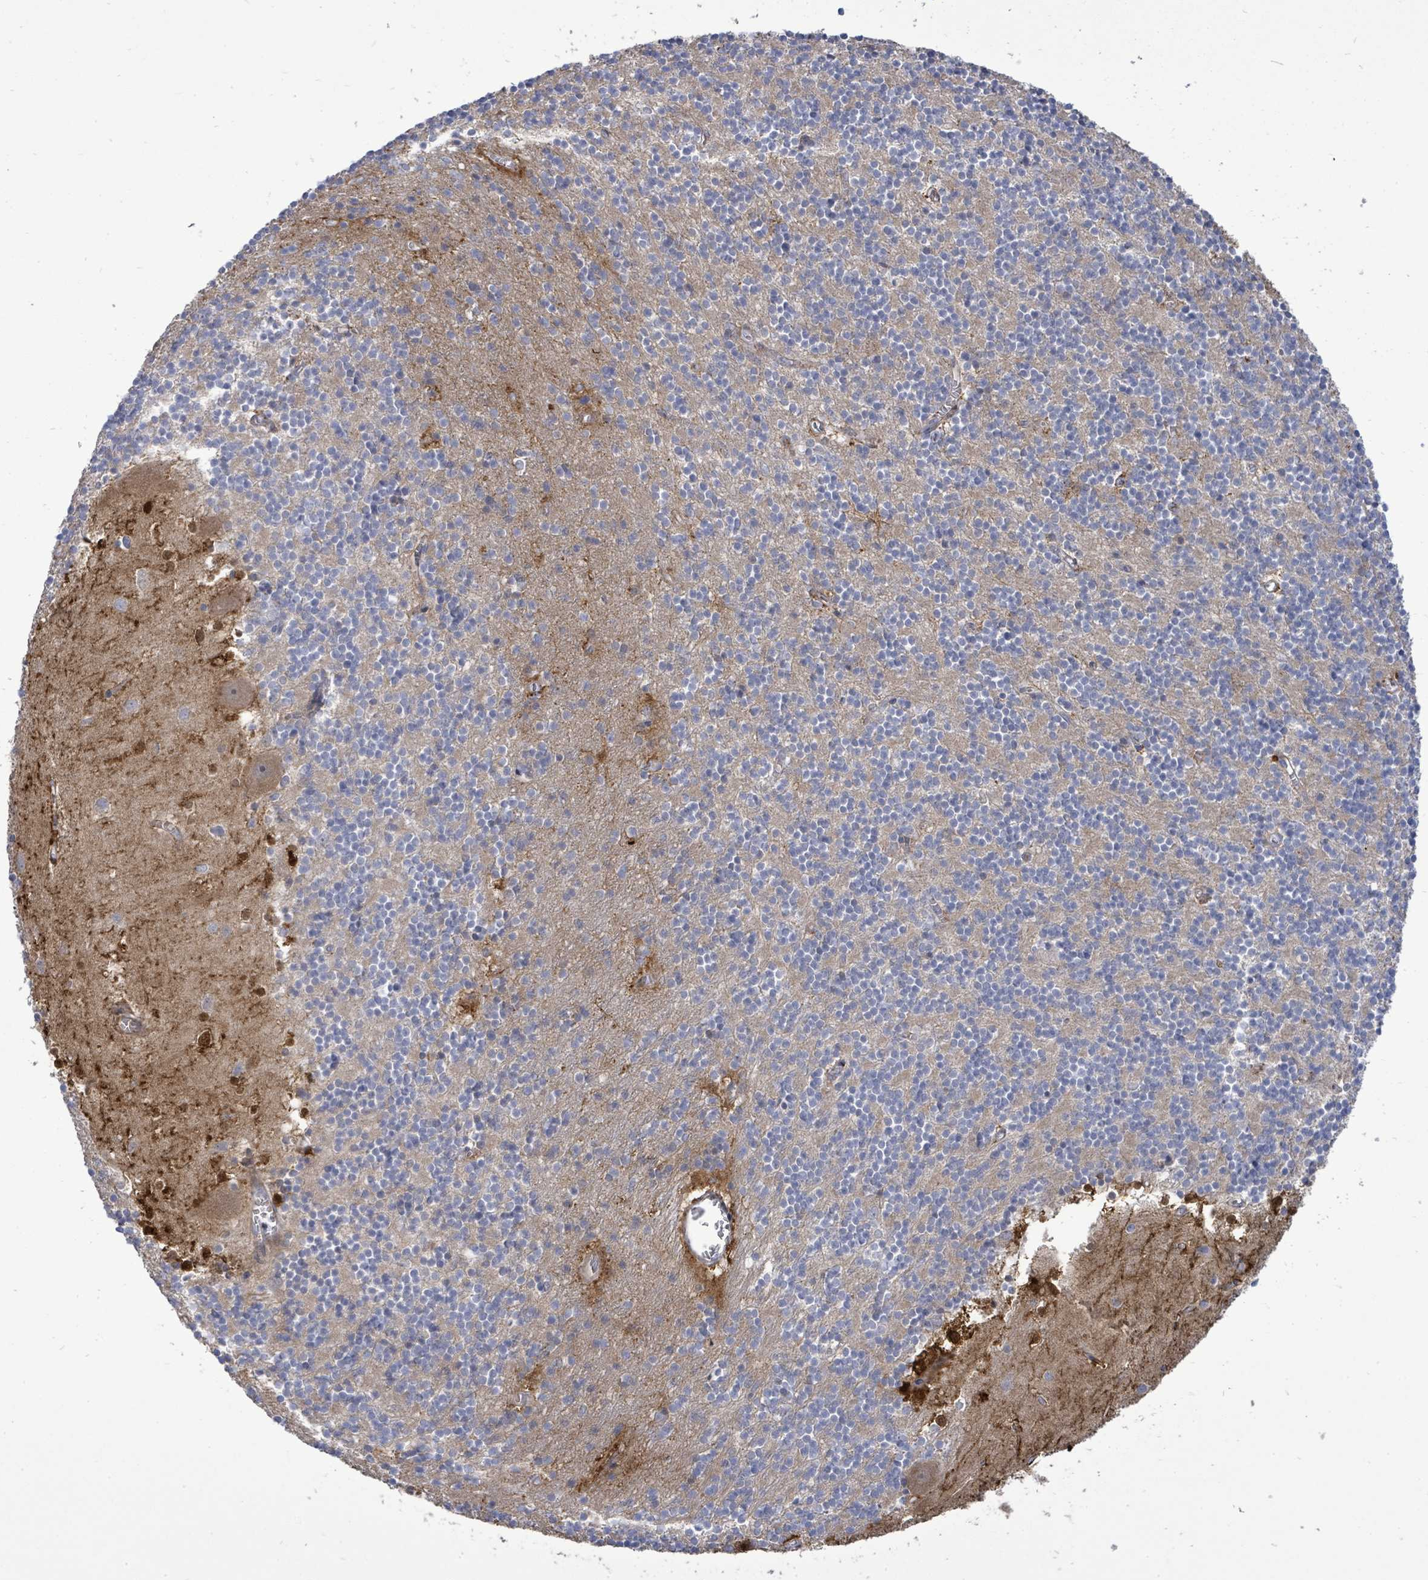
{"staining": {"intensity": "weak", "quantity": "25%-75%", "location": "cytoplasmic/membranous"}, "tissue": "cerebellum", "cell_type": "Cells in granular layer", "image_type": "normal", "snomed": [{"axis": "morphology", "description": "Normal tissue, NOS"}, {"axis": "topography", "description": "Cerebellum"}], "caption": "Immunohistochemical staining of benign cerebellum exhibits low levels of weak cytoplasmic/membranous positivity in about 25%-75% of cells in granular layer.", "gene": "SAR1A", "patient": {"sex": "male", "age": 54}}